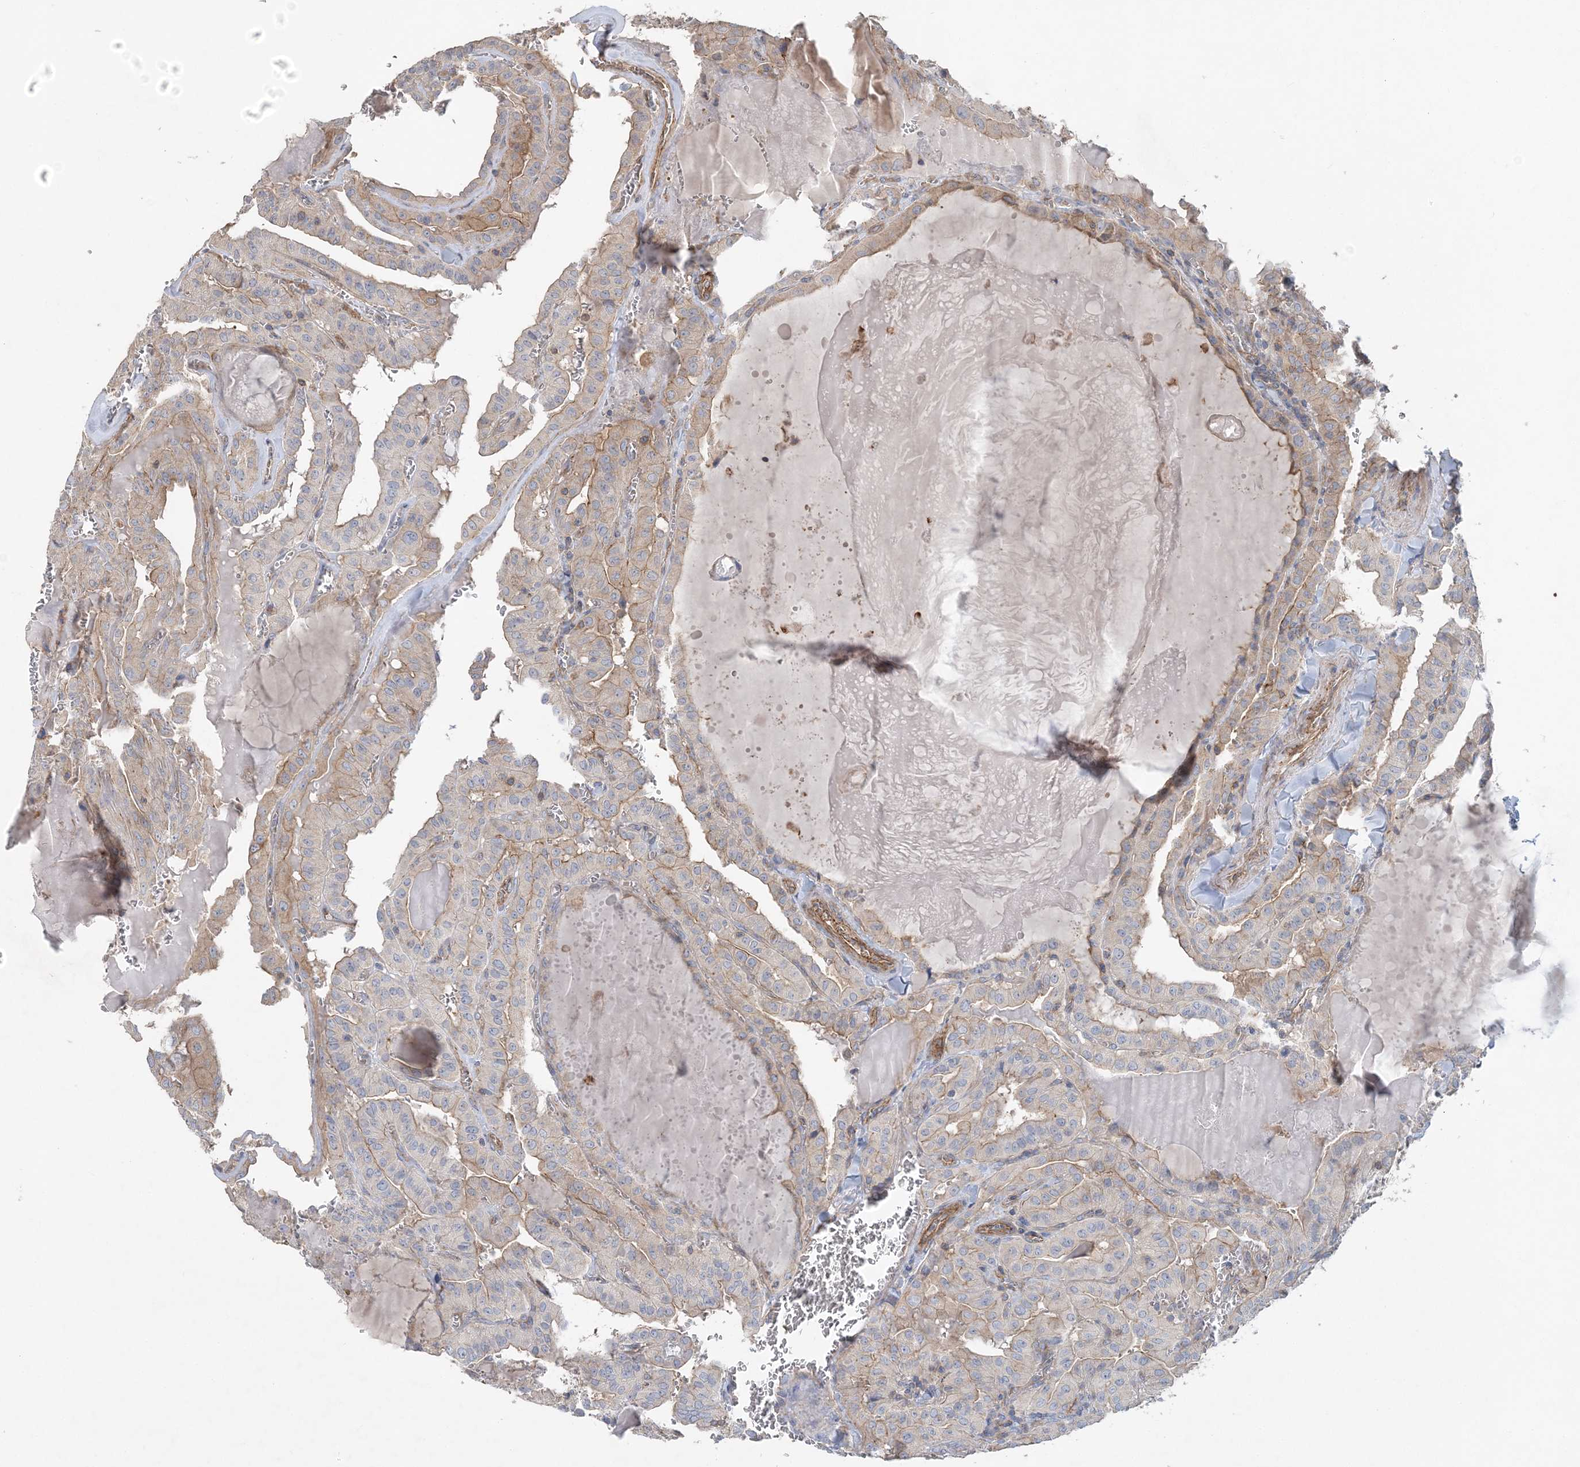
{"staining": {"intensity": "moderate", "quantity": "<25%", "location": "cytoplasmic/membranous"}, "tissue": "thyroid cancer", "cell_type": "Tumor cells", "image_type": "cancer", "snomed": [{"axis": "morphology", "description": "Papillary adenocarcinoma, NOS"}, {"axis": "topography", "description": "Thyroid gland"}], "caption": "A high-resolution image shows immunohistochemistry (IHC) staining of thyroid cancer, which demonstrates moderate cytoplasmic/membranous positivity in approximately <25% of tumor cells.", "gene": "PIGC", "patient": {"sex": "male", "age": 52}}